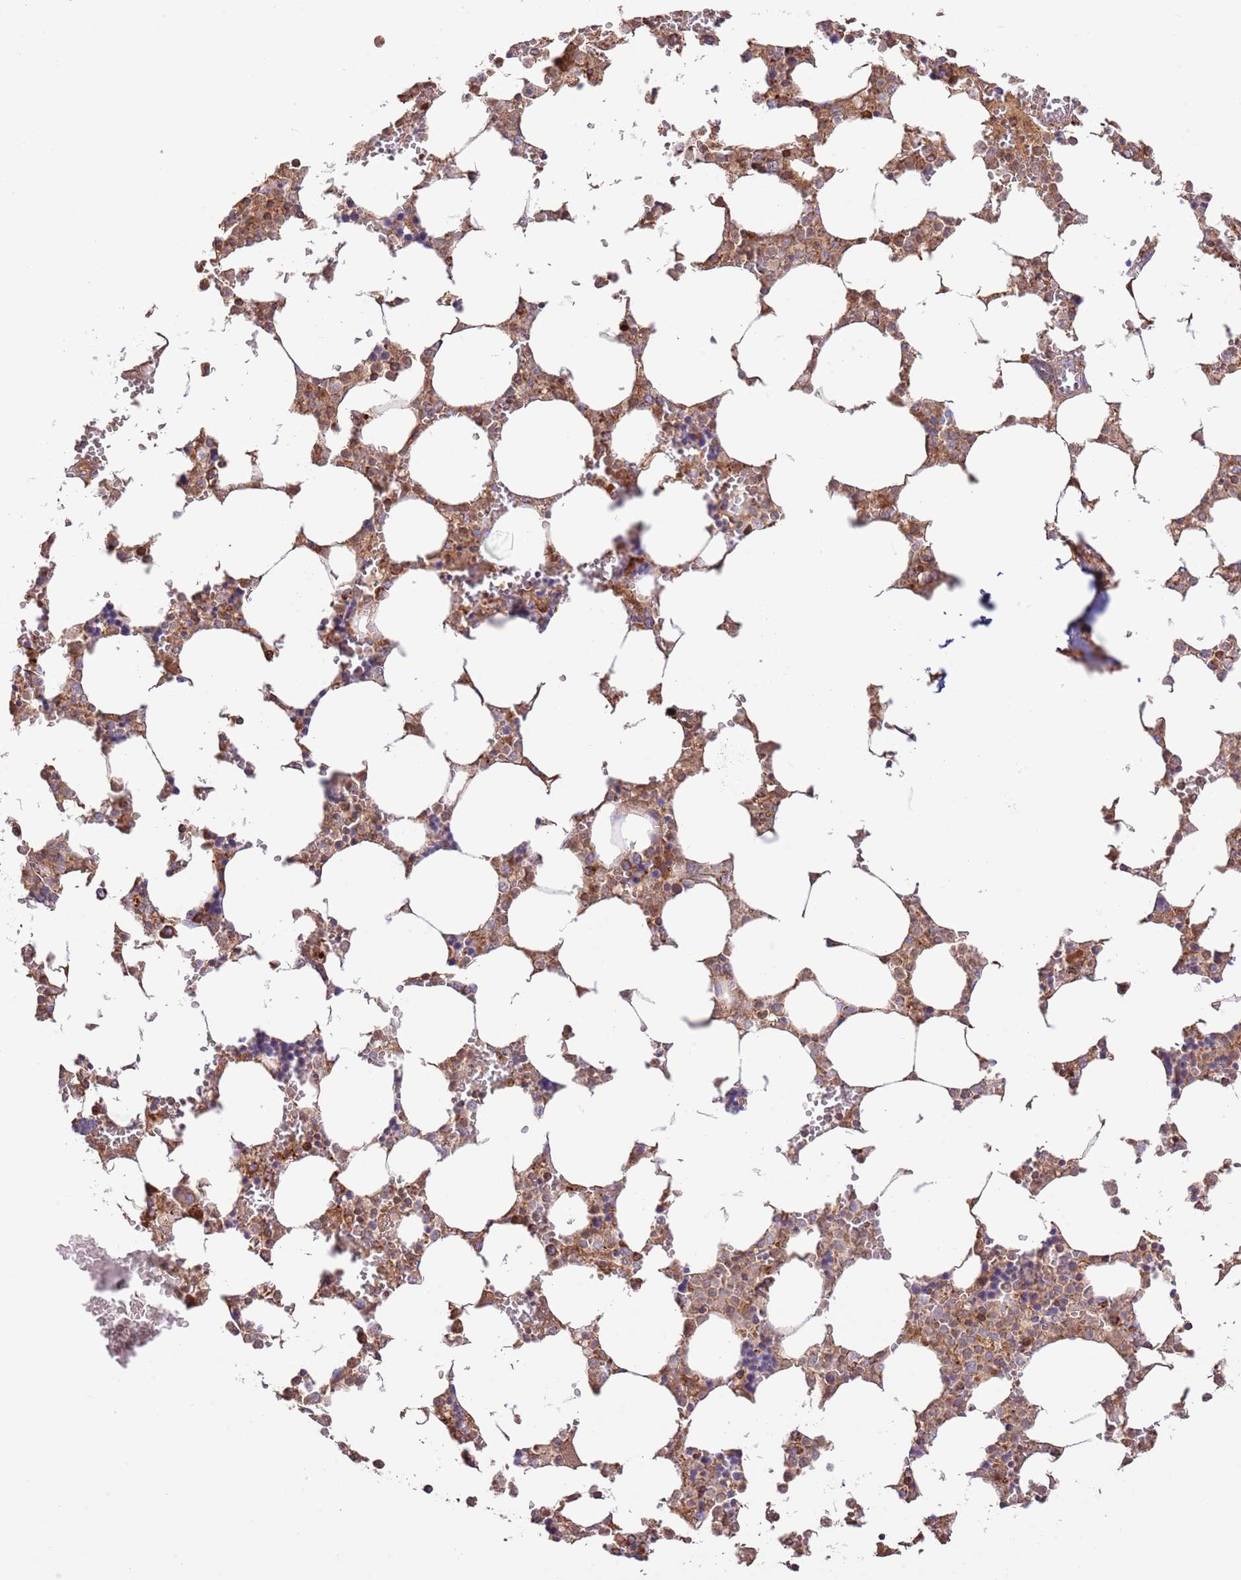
{"staining": {"intensity": "moderate", "quantity": "25%-75%", "location": "cytoplasmic/membranous"}, "tissue": "bone marrow", "cell_type": "Hematopoietic cells", "image_type": "normal", "snomed": [{"axis": "morphology", "description": "Normal tissue, NOS"}, {"axis": "topography", "description": "Bone marrow"}], "caption": "Brown immunohistochemical staining in benign bone marrow exhibits moderate cytoplasmic/membranous staining in approximately 25%-75% of hematopoietic cells.", "gene": "DNAJA3", "patient": {"sex": "male", "age": 64}}